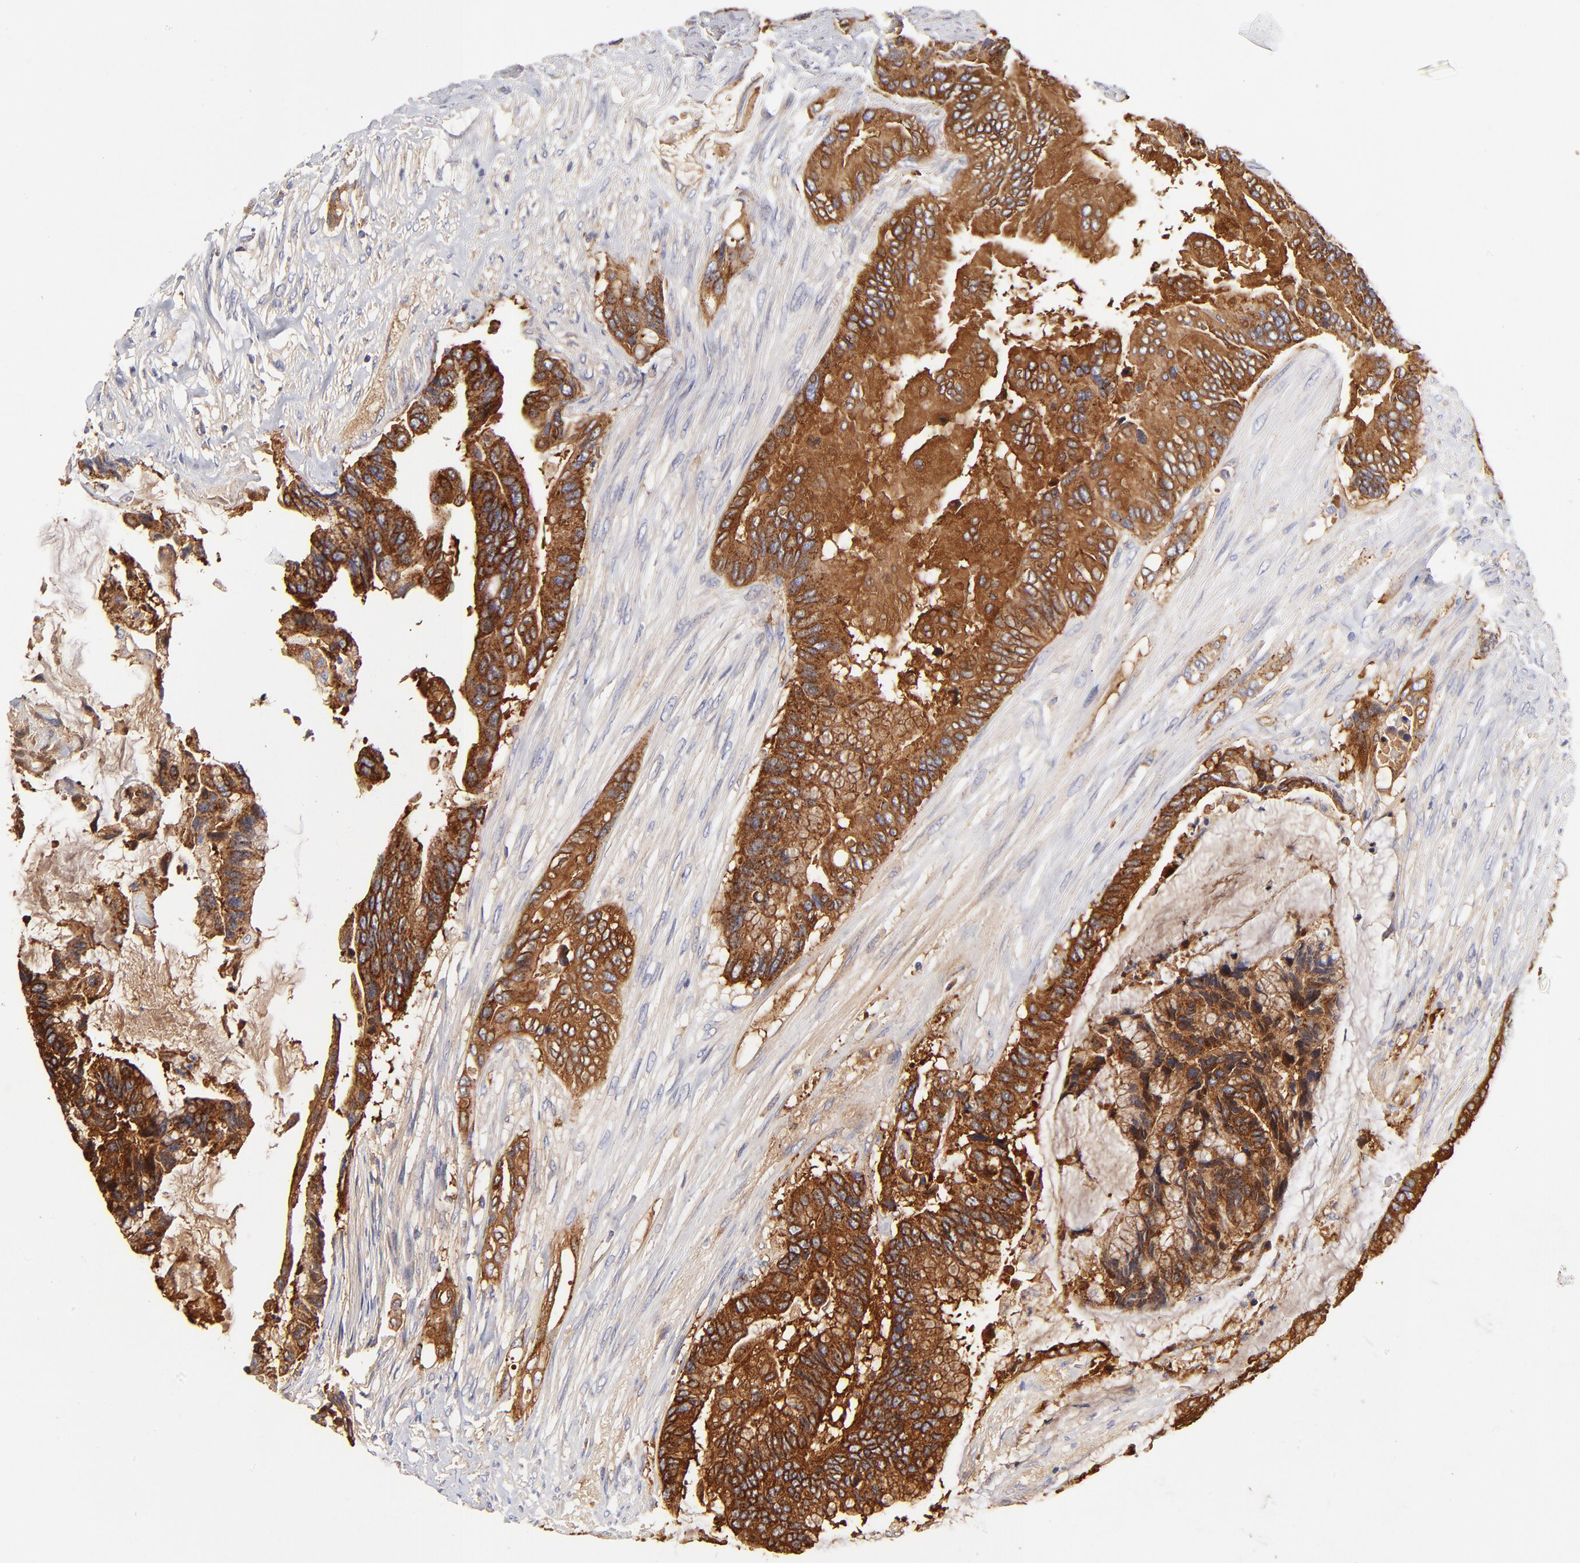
{"staining": {"intensity": "strong", "quantity": ">75%", "location": "cytoplasmic/membranous"}, "tissue": "colorectal cancer", "cell_type": "Tumor cells", "image_type": "cancer", "snomed": [{"axis": "morphology", "description": "Adenocarcinoma, NOS"}, {"axis": "topography", "description": "Rectum"}], "caption": "Immunohistochemical staining of colorectal cancer (adenocarcinoma) exhibits high levels of strong cytoplasmic/membranous protein expression in approximately >75% of tumor cells.", "gene": "CD2AP", "patient": {"sex": "female", "age": 59}}